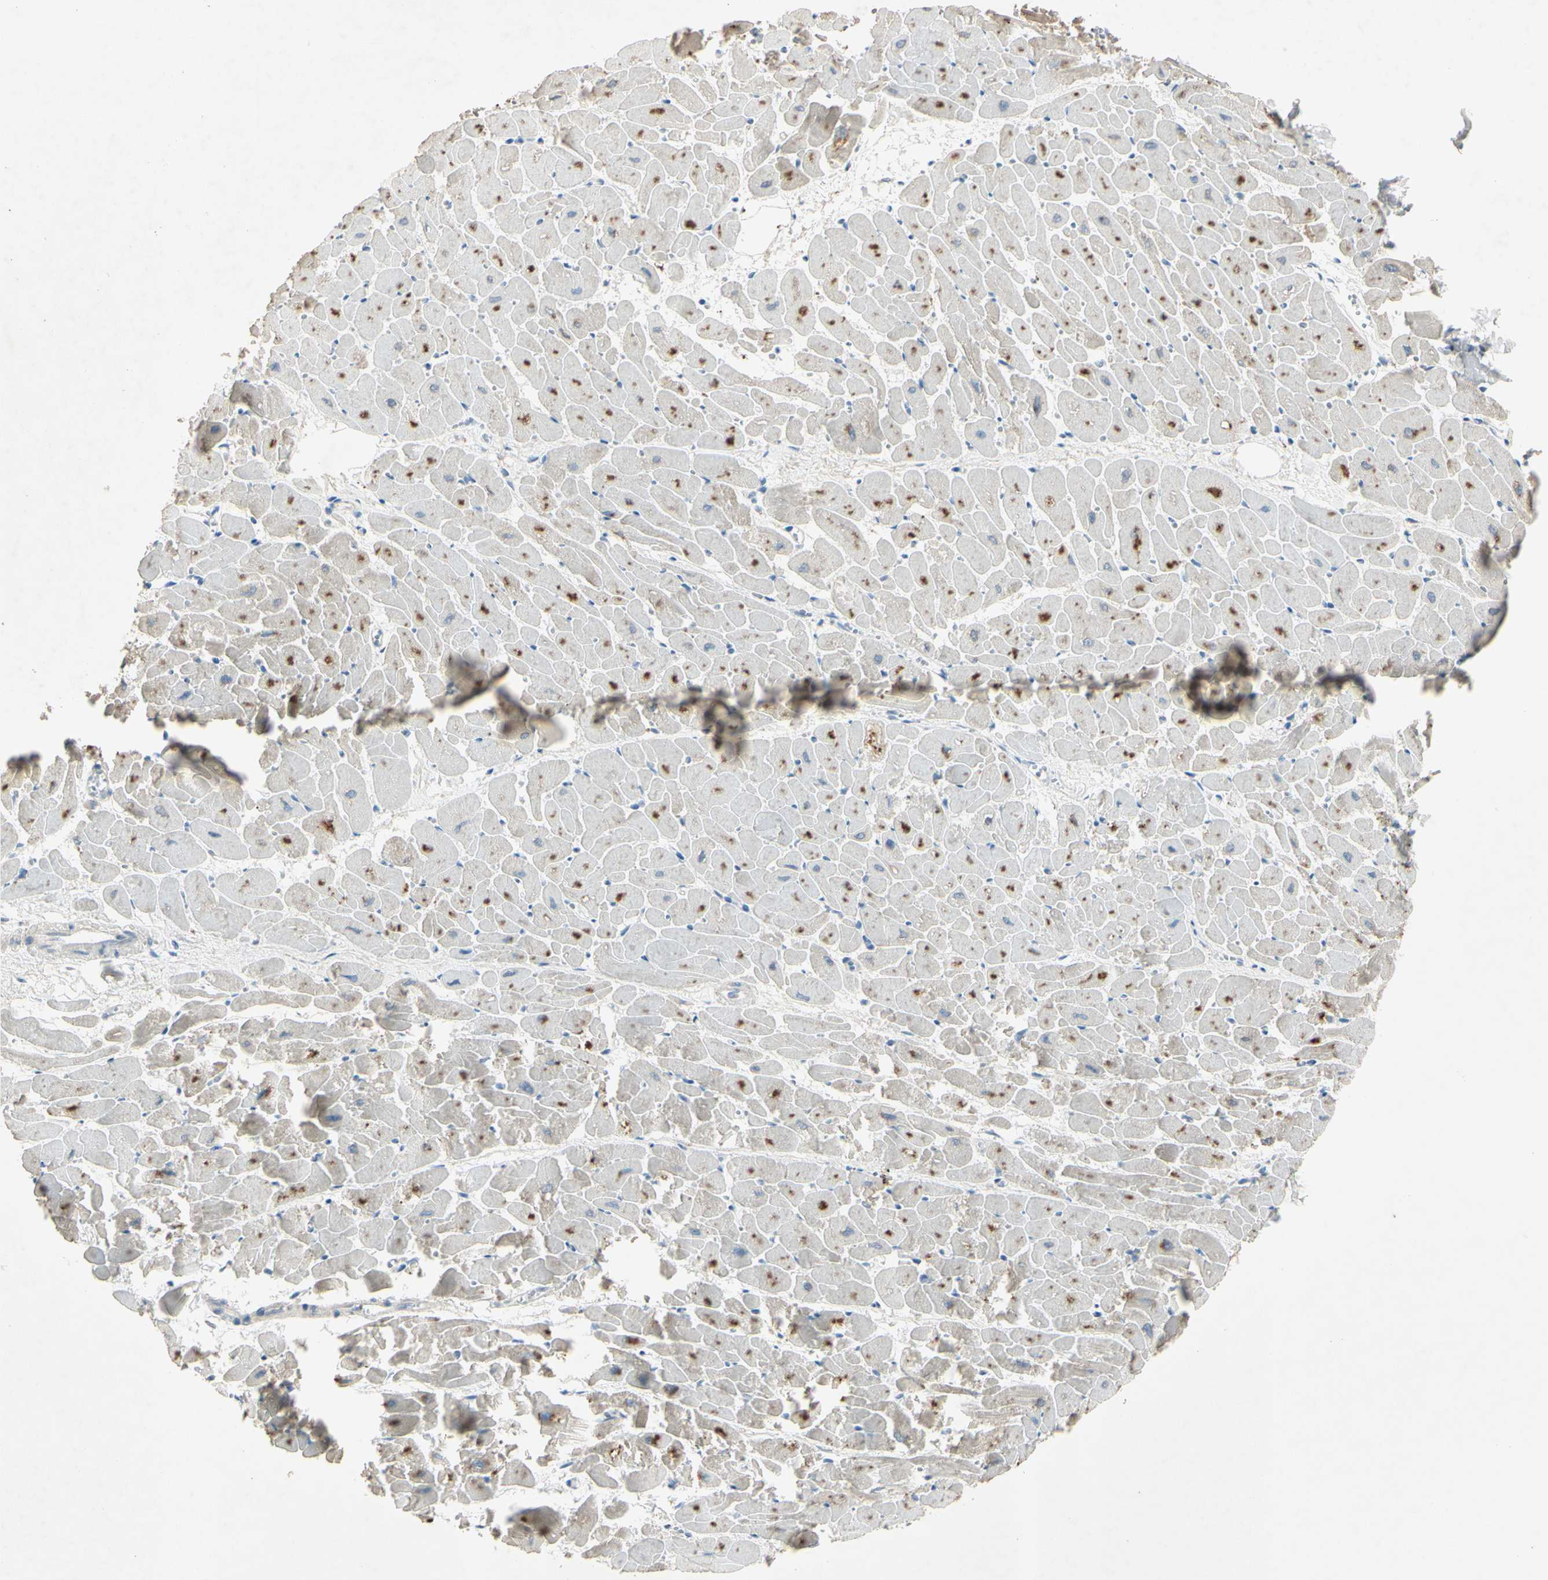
{"staining": {"intensity": "moderate", "quantity": ">75%", "location": "cytoplasmic/membranous"}, "tissue": "heart muscle", "cell_type": "Cardiomyocytes", "image_type": "normal", "snomed": [{"axis": "morphology", "description": "Normal tissue, NOS"}, {"axis": "topography", "description": "Heart"}], "caption": "DAB (3,3'-diaminobenzidine) immunohistochemical staining of benign human heart muscle reveals moderate cytoplasmic/membranous protein positivity in approximately >75% of cardiomyocytes.", "gene": "AATK", "patient": {"sex": "female", "age": 19}}